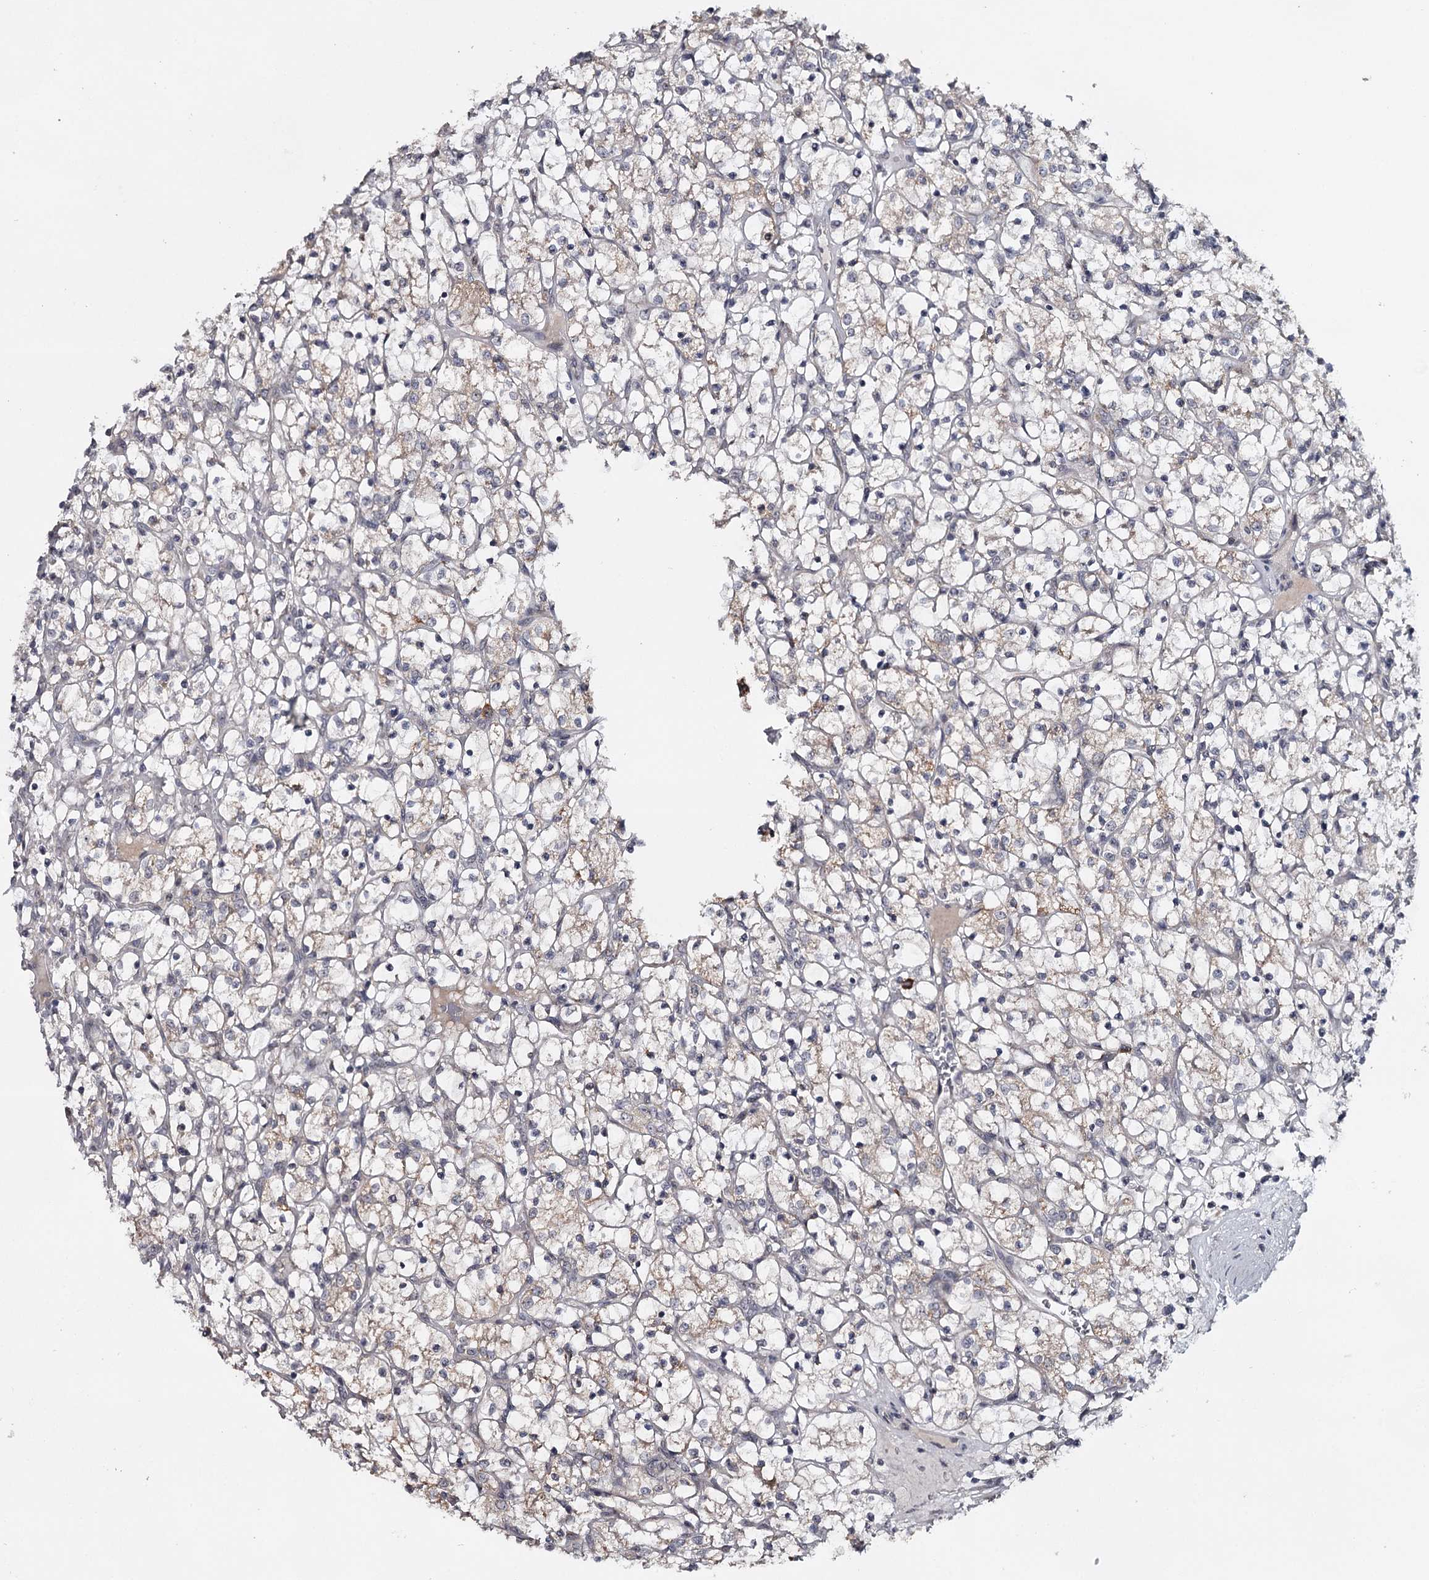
{"staining": {"intensity": "weak", "quantity": "25%-75%", "location": "cytoplasmic/membranous"}, "tissue": "renal cancer", "cell_type": "Tumor cells", "image_type": "cancer", "snomed": [{"axis": "morphology", "description": "Adenocarcinoma, NOS"}, {"axis": "topography", "description": "Kidney"}], "caption": "A brown stain highlights weak cytoplasmic/membranous positivity of a protein in human renal cancer tumor cells.", "gene": "GTSF1", "patient": {"sex": "female", "age": 69}}